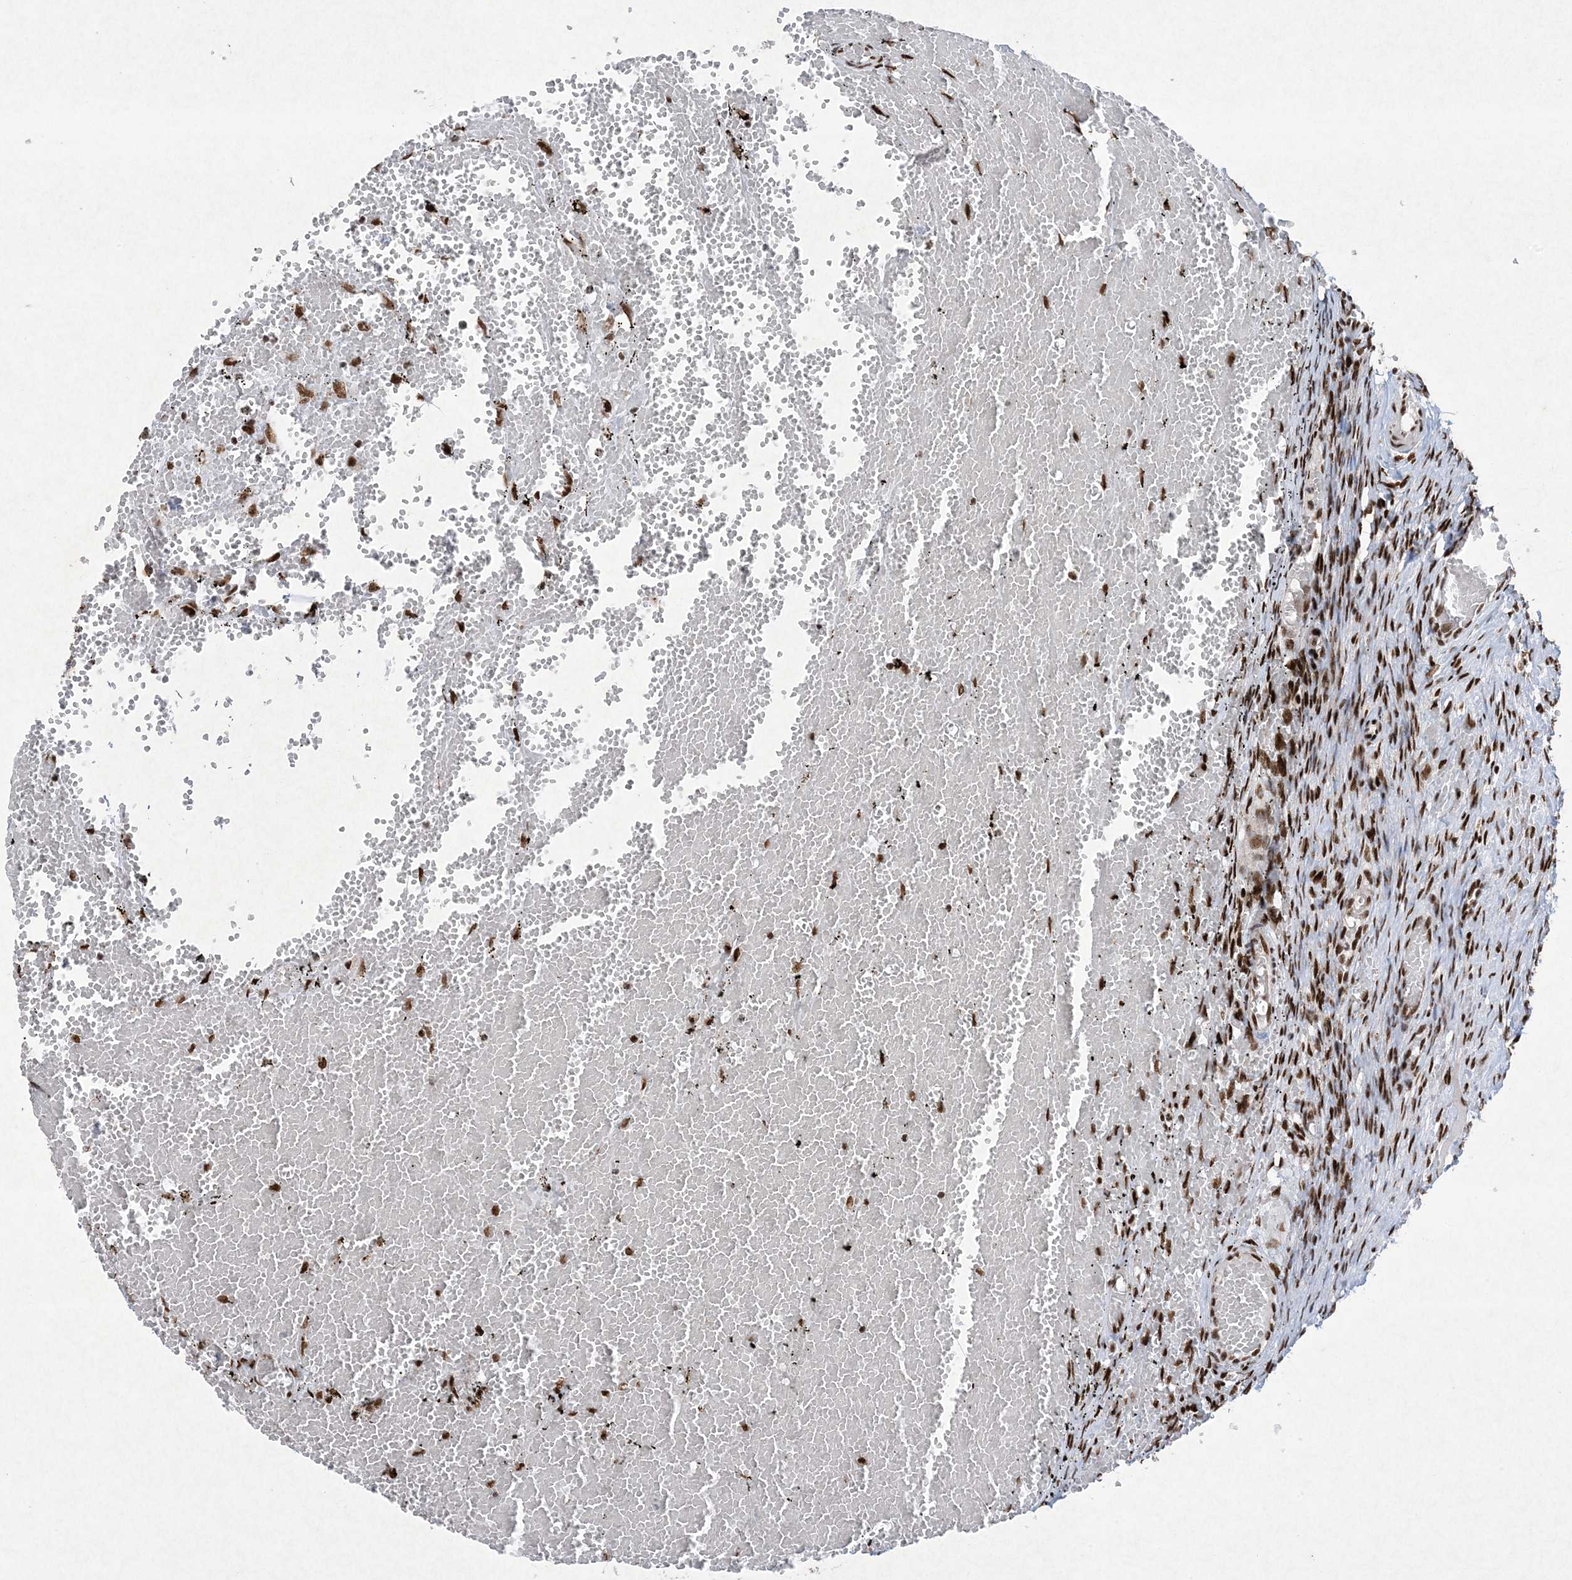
{"staining": {"intensity": "moderate", "quantity": ">75%", "location": "nuclear"}, "tissue": "ovary", "cell_type": "Follicle cells", "image_type": "normal", "snomed": [{"axis": "morphology", "description": "Adenocarcinoma, NOS"}, {"axis": "topography", "description": "Endometrium"}], "caption": "IHC histopathology image of unremarkable ovary stained for a protein (brown), which reveals medium levels of moderate nuclear staining in about >75% of follicle cells.", "gene": "PKNOX2", "patient": {"sex": "female", "age": 32}}